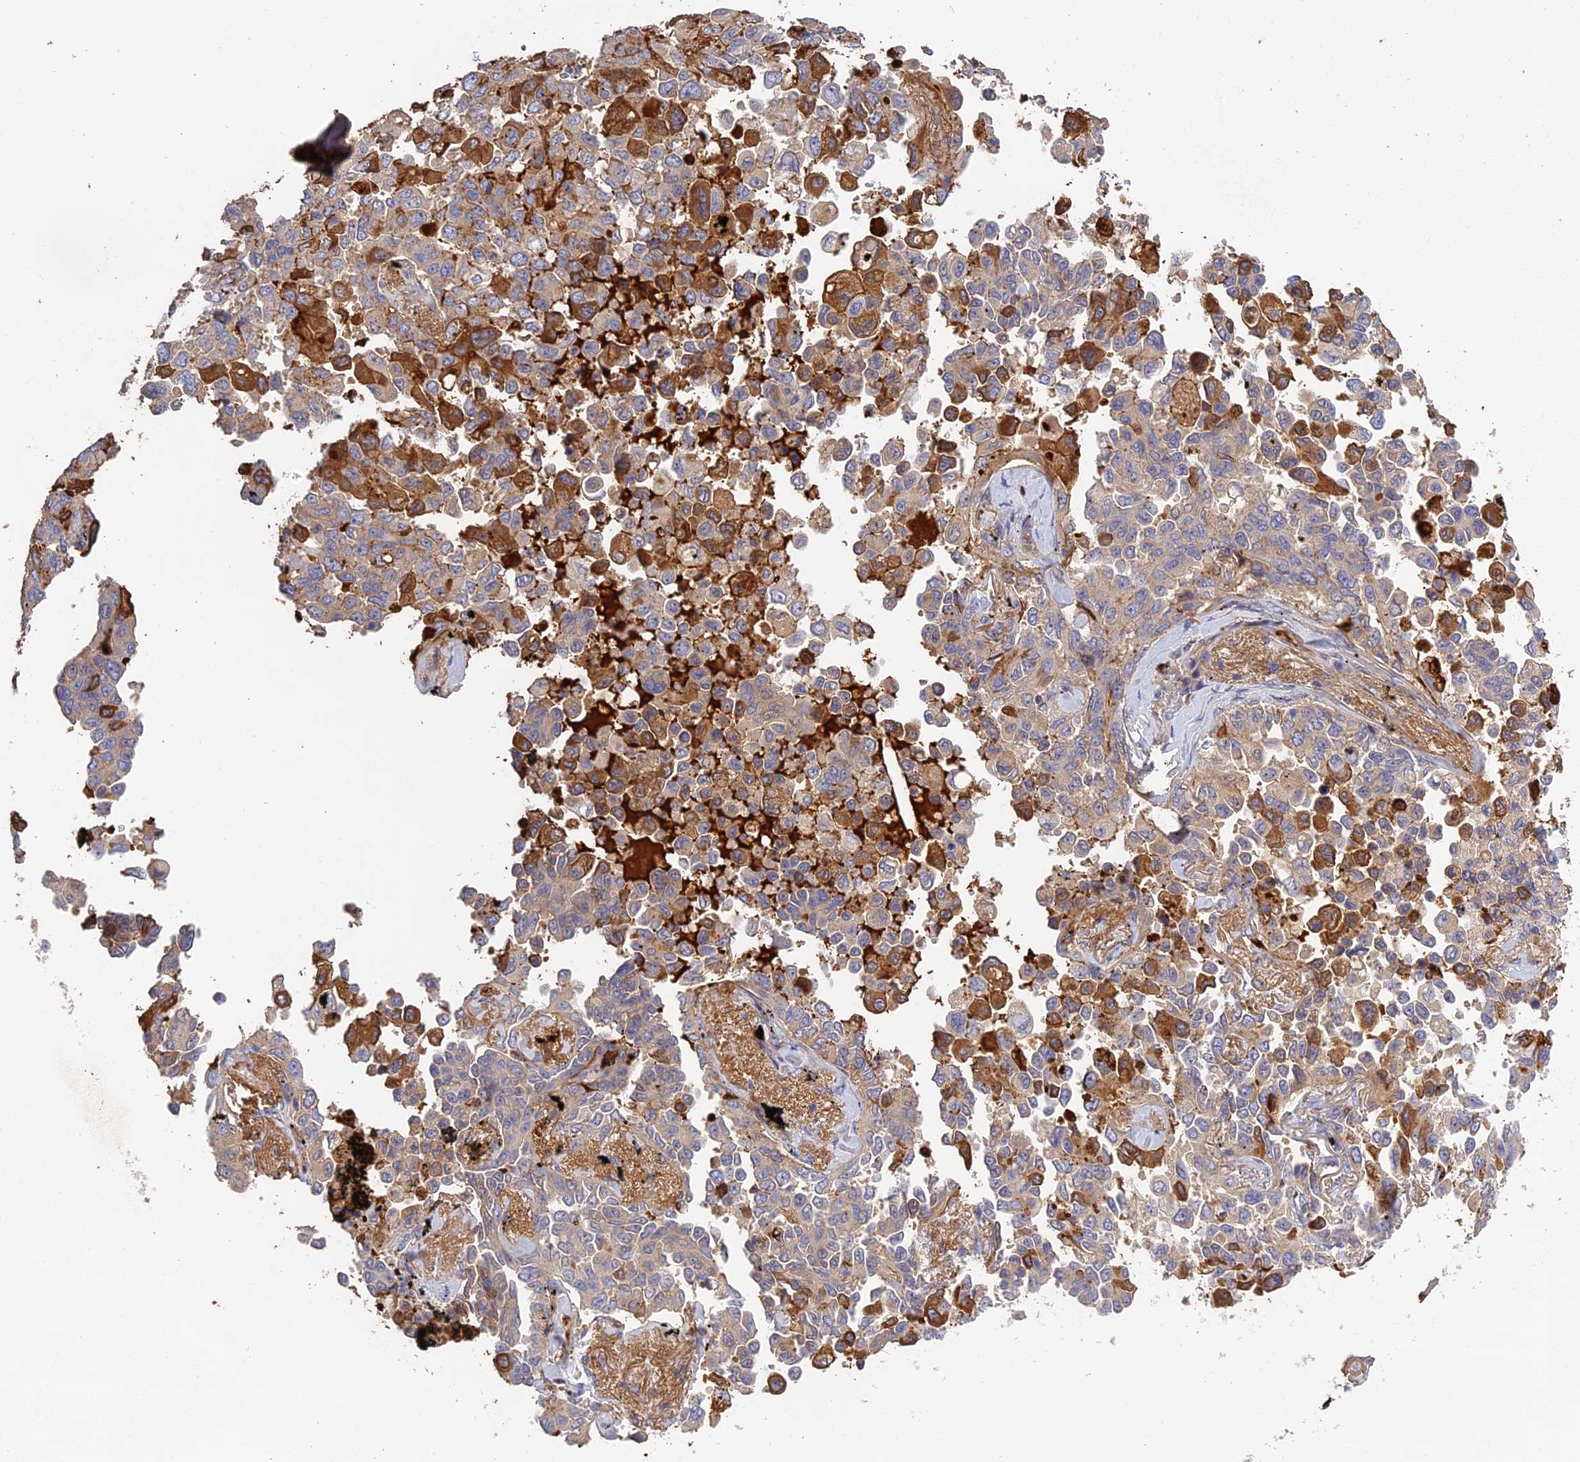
{"staining": {"intensity": "moderate", "quantity": "<25%", "location": "cytoplasmic/membranous"}, "tissue": "lung cancer", "cell_type": "Tumor cells", "image_type": "cancer", "snomed": [{"axis": "morphology", "description": "Adenocarcinoma, NOS"}, {"axis": "topography", "description": "Lung"}], "caption": "High-magnification brightfield microscopy of lung cancer stained with DAB (3,3'-diaminobenzidine) (brown) and counterstained with hematoxylin (blue). tumor cells exhibit moderate cytoplasmic/membranous positivity is seen in about<25% of cells.", "gene": "PZP", "patient": {"sex": "female", "age": 67}}